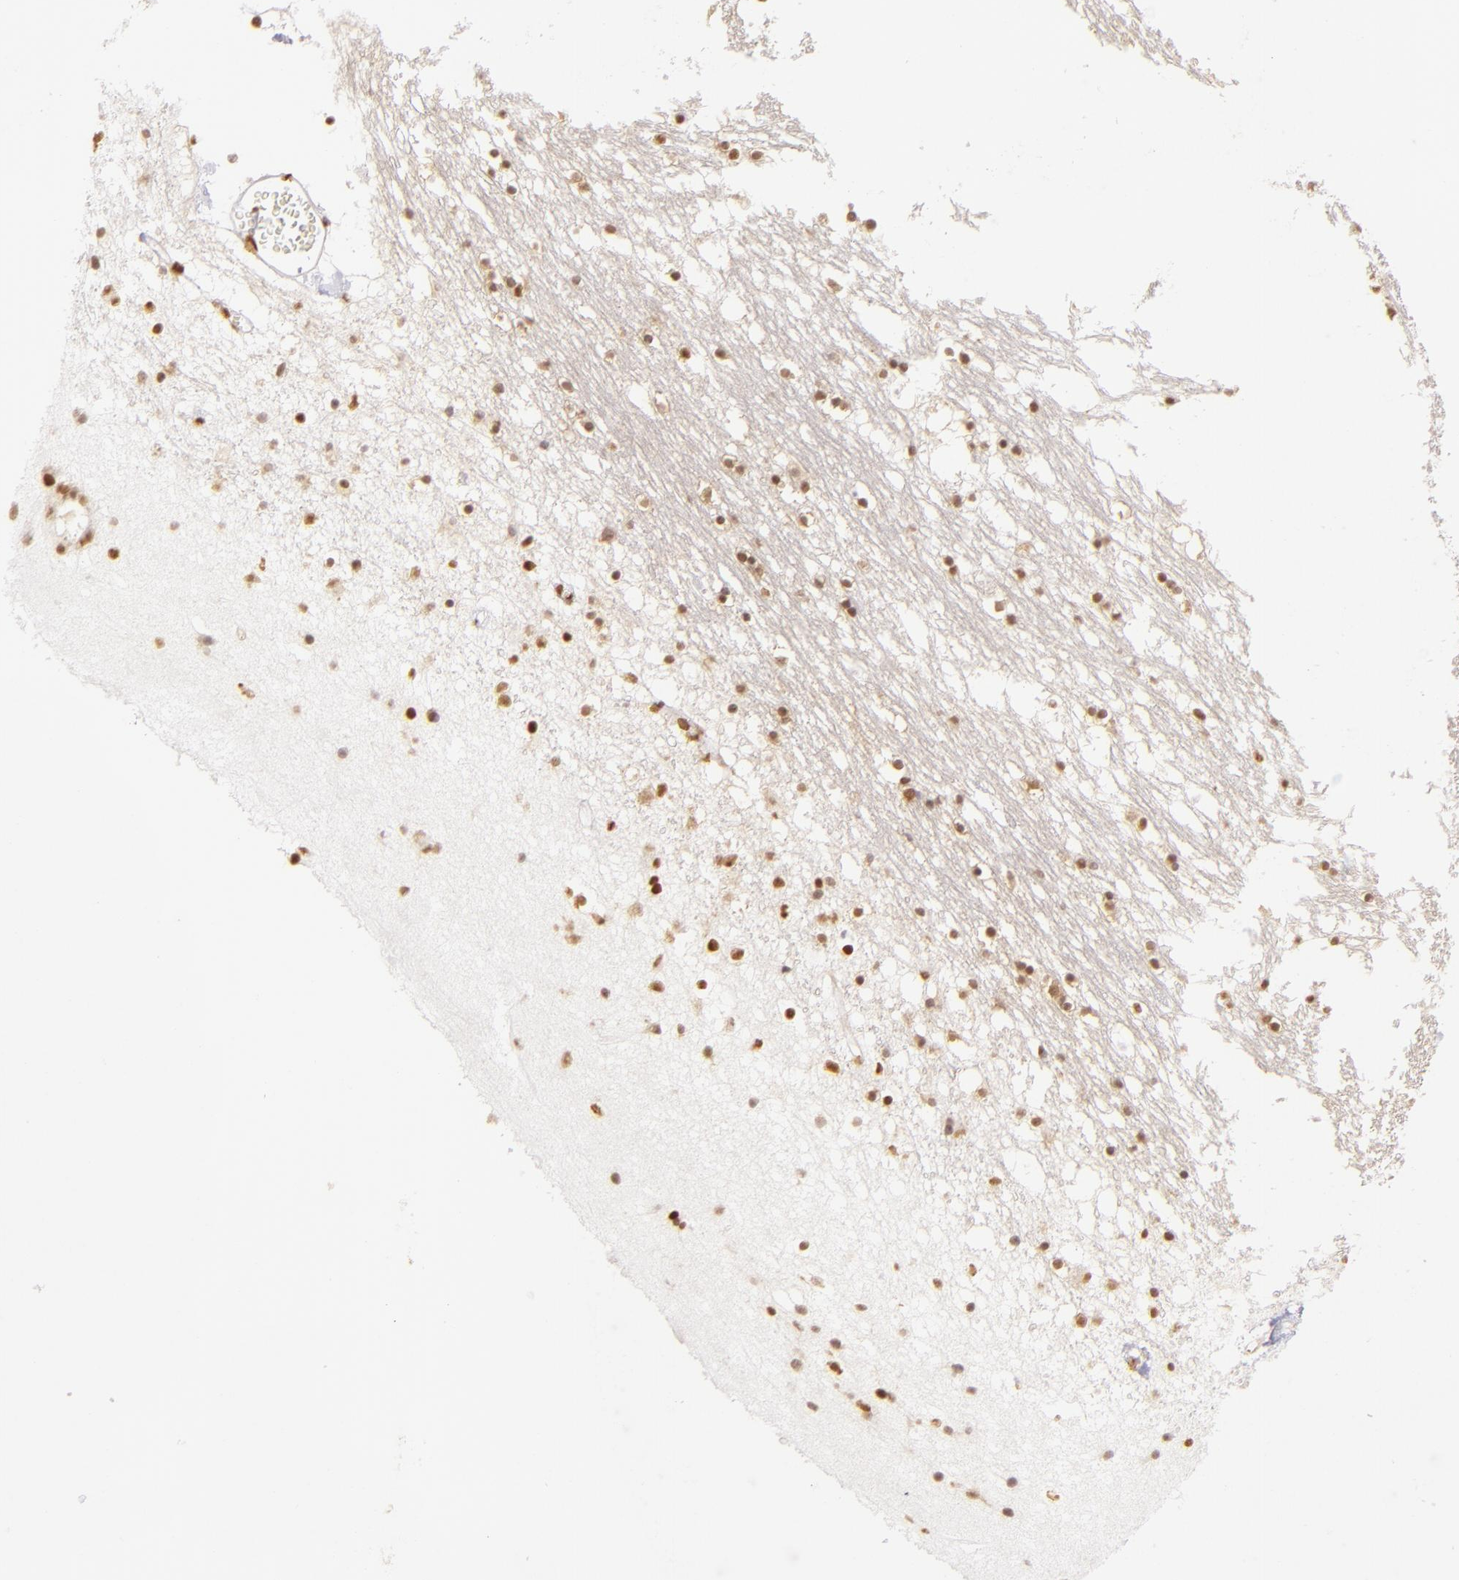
{"staining": {"intensity": "moderate", "quantity": ">75%", "location": "nuclear"}, "tissue": "caudate", "cell_type": "Glial cells", "image_type": "normal", "snomed": [{"axis": "morphology", "description": "Normal tissue, NOS"}, {"axis": "topography", "description": "Lateral ventricle wall"}], "caption": "The photomicrograph shows staining of normal caudate, revealing moderate nuclear protein staining (brown color) within glial cells. (brown staining indicates protein expression, while blue staining denotes nuclei).", "gene": "PAPOLA", "patient": {"sex": "male", "age": 45}}